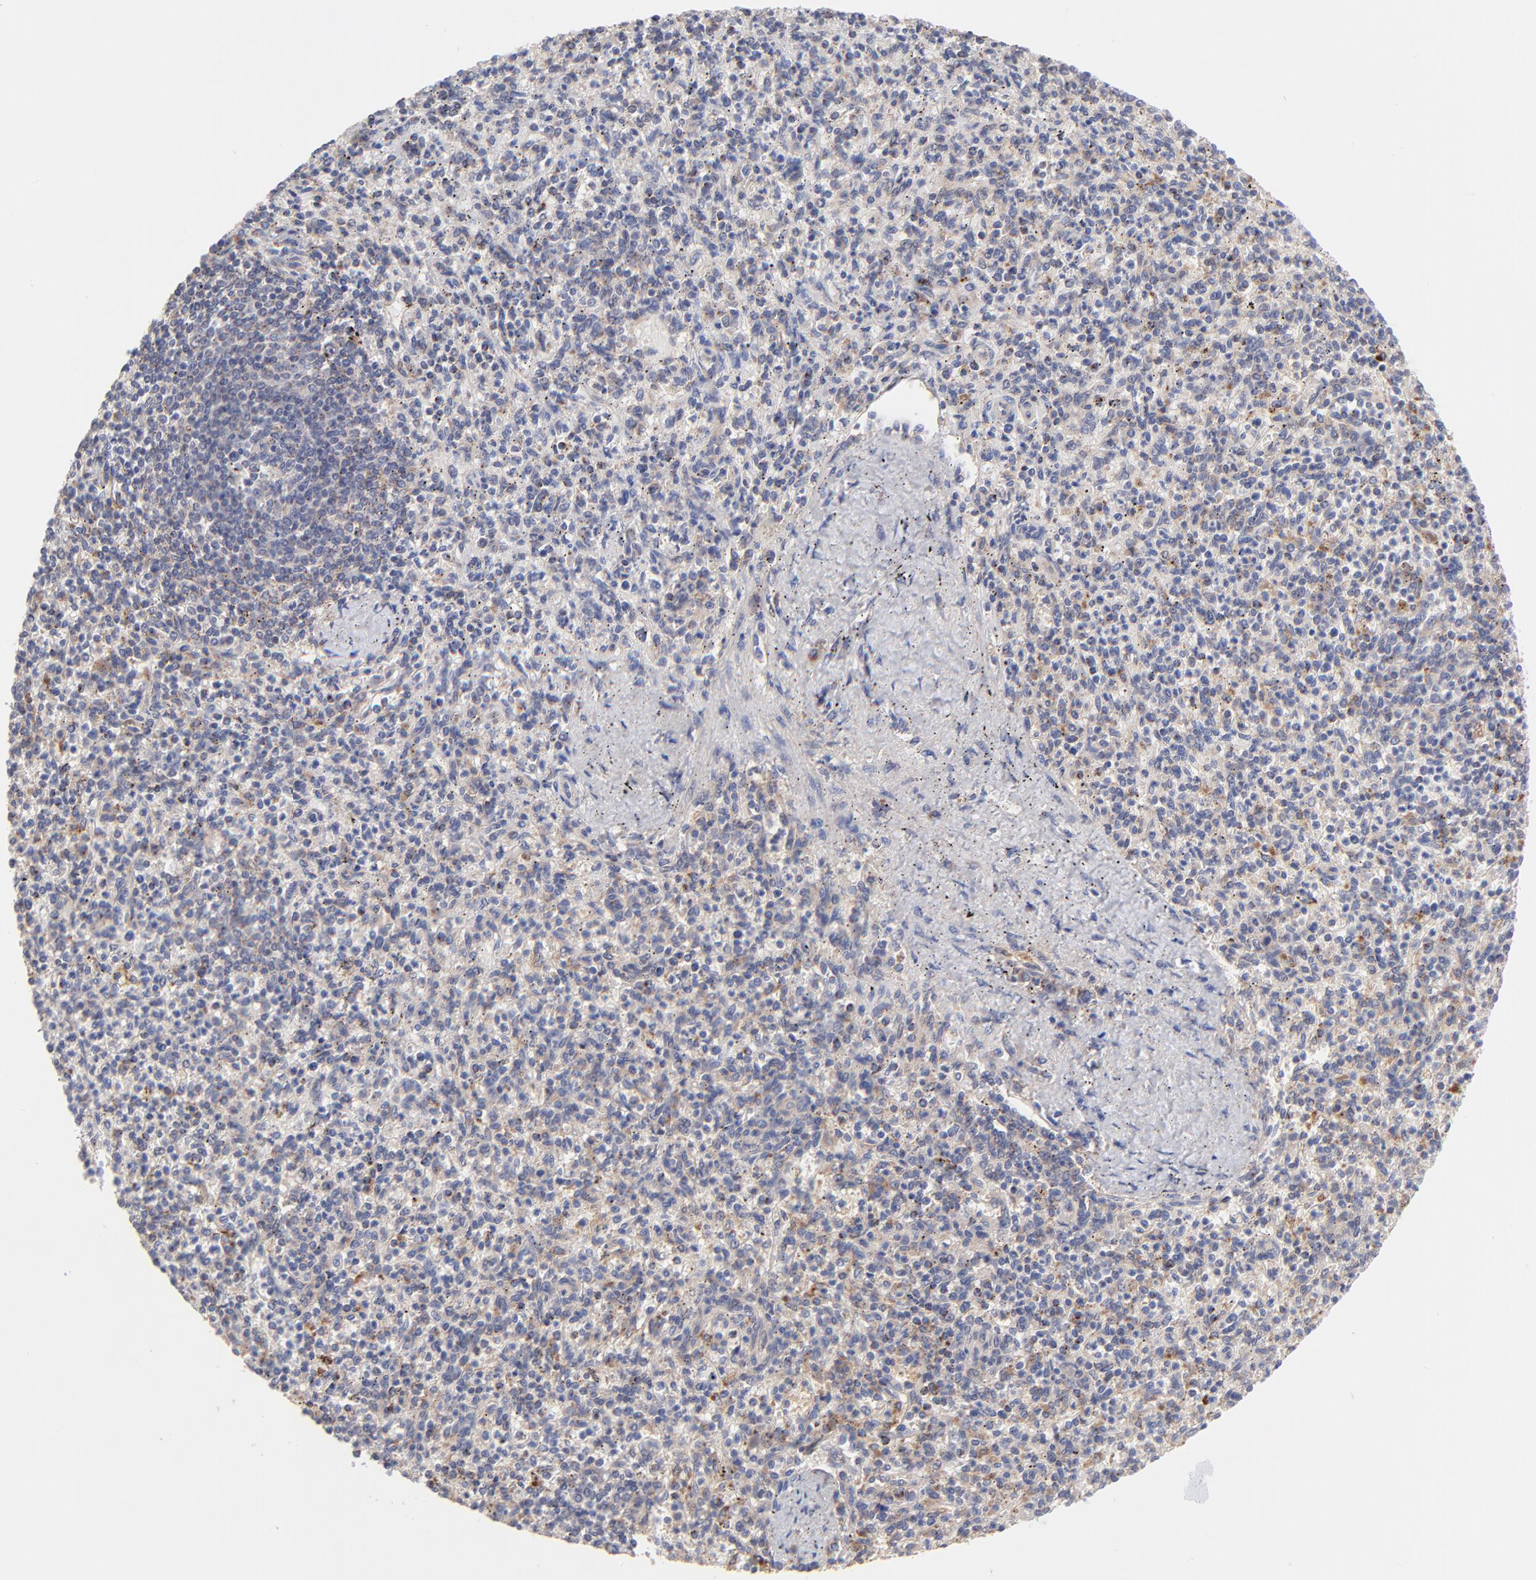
{"staining": {"intensity": "weak", "quantity": "<25%", "location": "cytoplasmic/membranous"}, "tissue": "spleen", "cell_type": "Cells in red pulp", "image_type": "normal", "snomed": [{"axis": "morphology", "description": "Normal tissue, NOS"}, {"axis": "topography", "description": "Spleen"}], "caption": "Protein analysis of normal spleen shows no significant positivity in cells in red pulp.", "gene": "PDE4B", "patient": {"sex": "male", "age": 72}}